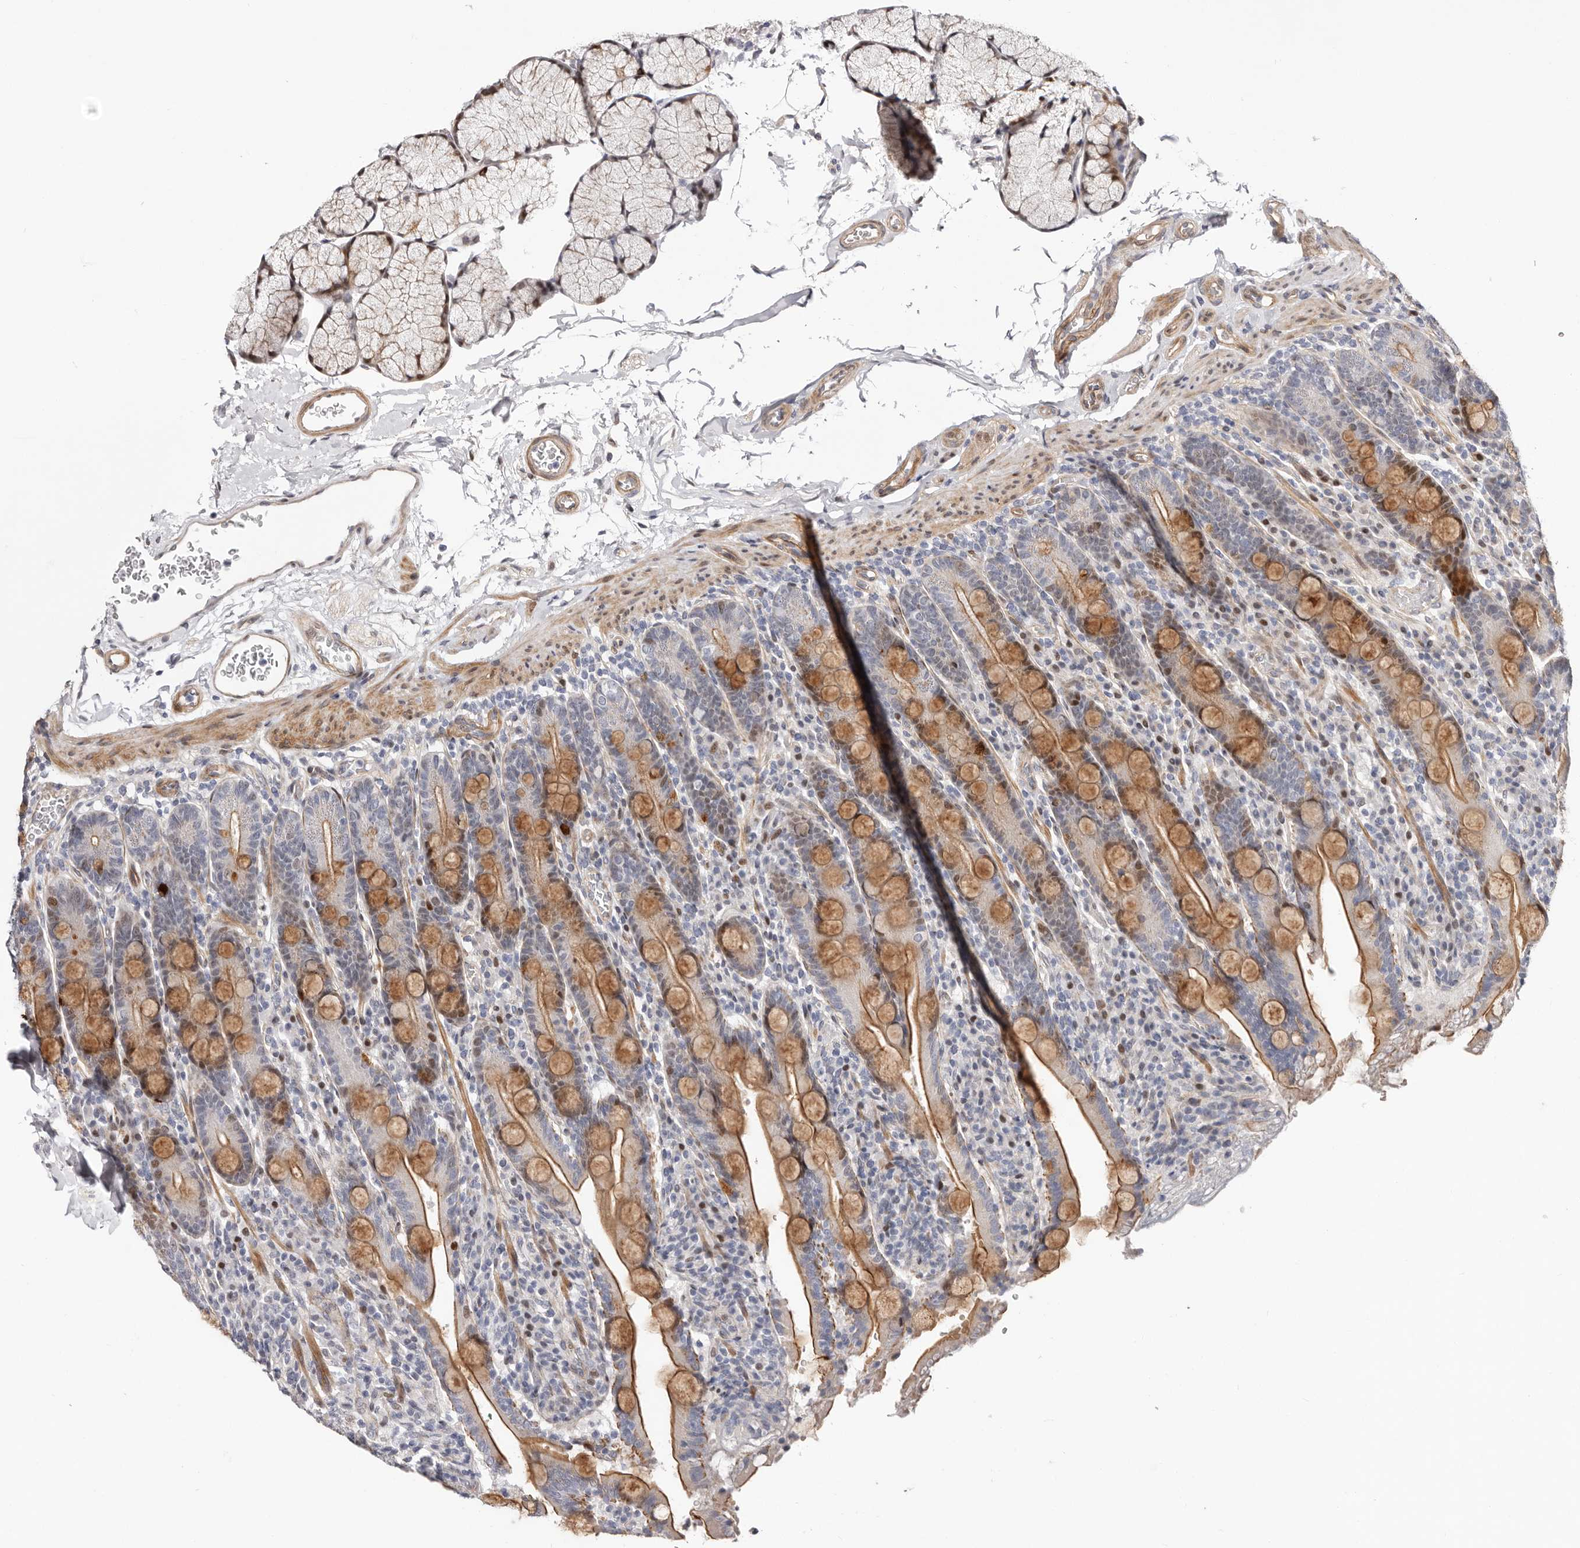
{"staining": {"intensity": "moderate", "quantity": "25%-75%", "location": "cytoplasmic/membranous,nuclear"}, "tissue": "duodenum", "cell_type": "Glandular cells", "image_type": "normal", "snomed": [{"axis": "morphology", "description": "Normal tissue, NOS"}, {"axis": "topography", "description": "Duodenum"}], "caption": "Immunohistochemical staining of unremarkable duodenum shows moderate cytoplasmic/membranous,nuclear protein positivity in about 25%-75% of glandular cells. Immunohistochemistry (ihc) stains the protein of interest in brown and the nuclei are stained blue.", "gene": "EPHX3", "patient": {"sex": "male", "age": 35}}